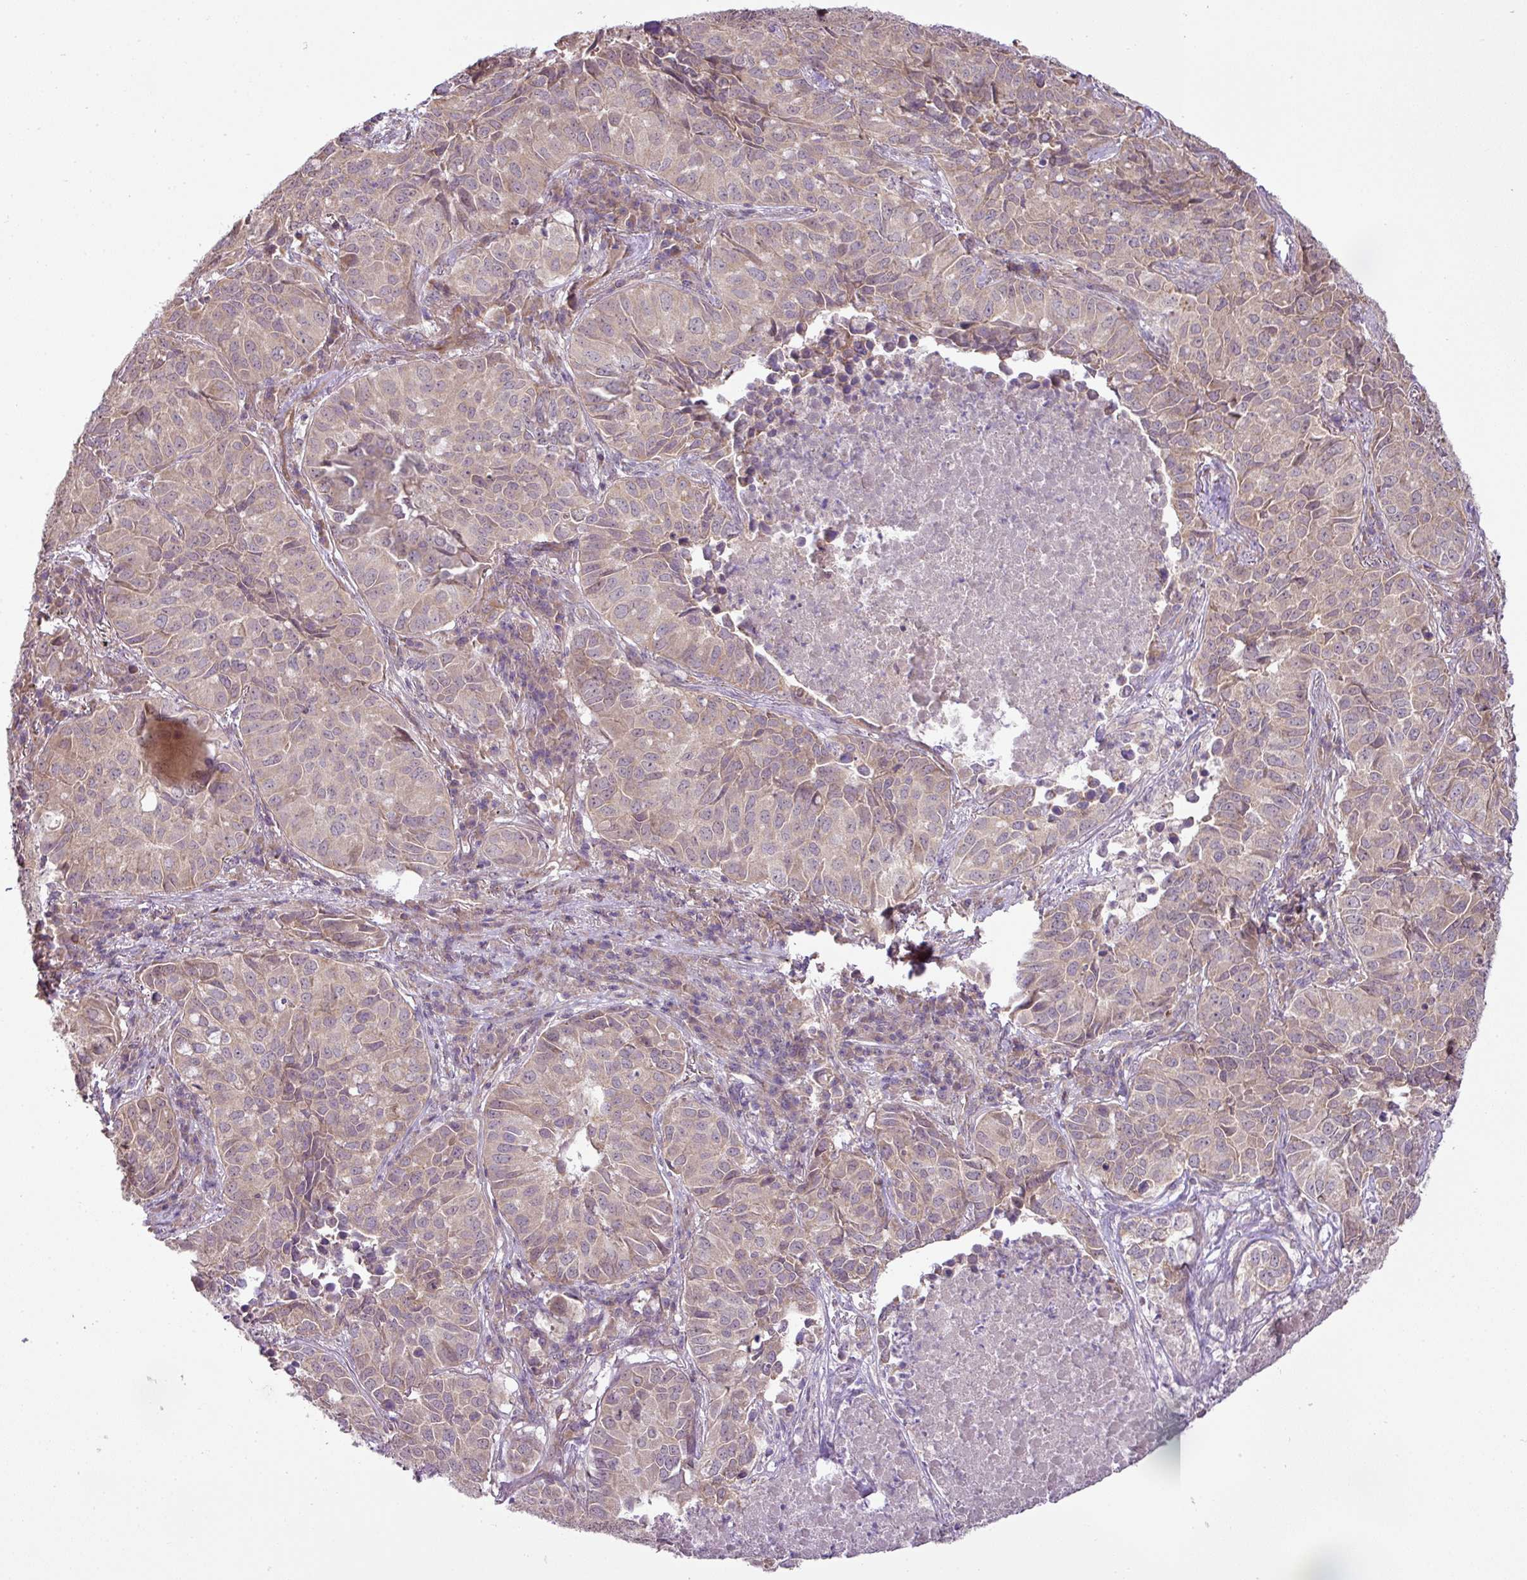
{"staining": {"intensity": "weak", "quantity": "25%-75%", "location": "cytoplasmic/membranous"}, "tissue": "lung cancer", "cell_type": "Tumor cells", "image_type": "cancer", "snomed": [{"axis": "morphology", "description": "Adenocarcinoma, NOS"}, {"axis": "topography", "description": "Lung"}], "caption": "Immunohistochemical staining of human adenocarcinoma (lung) reveals low levels of weak cytoplasmic/membranous expression in about 25%-75% of tumor cells.", "gene": "COX18", "patient": {"sex": "female", "age": 50}}